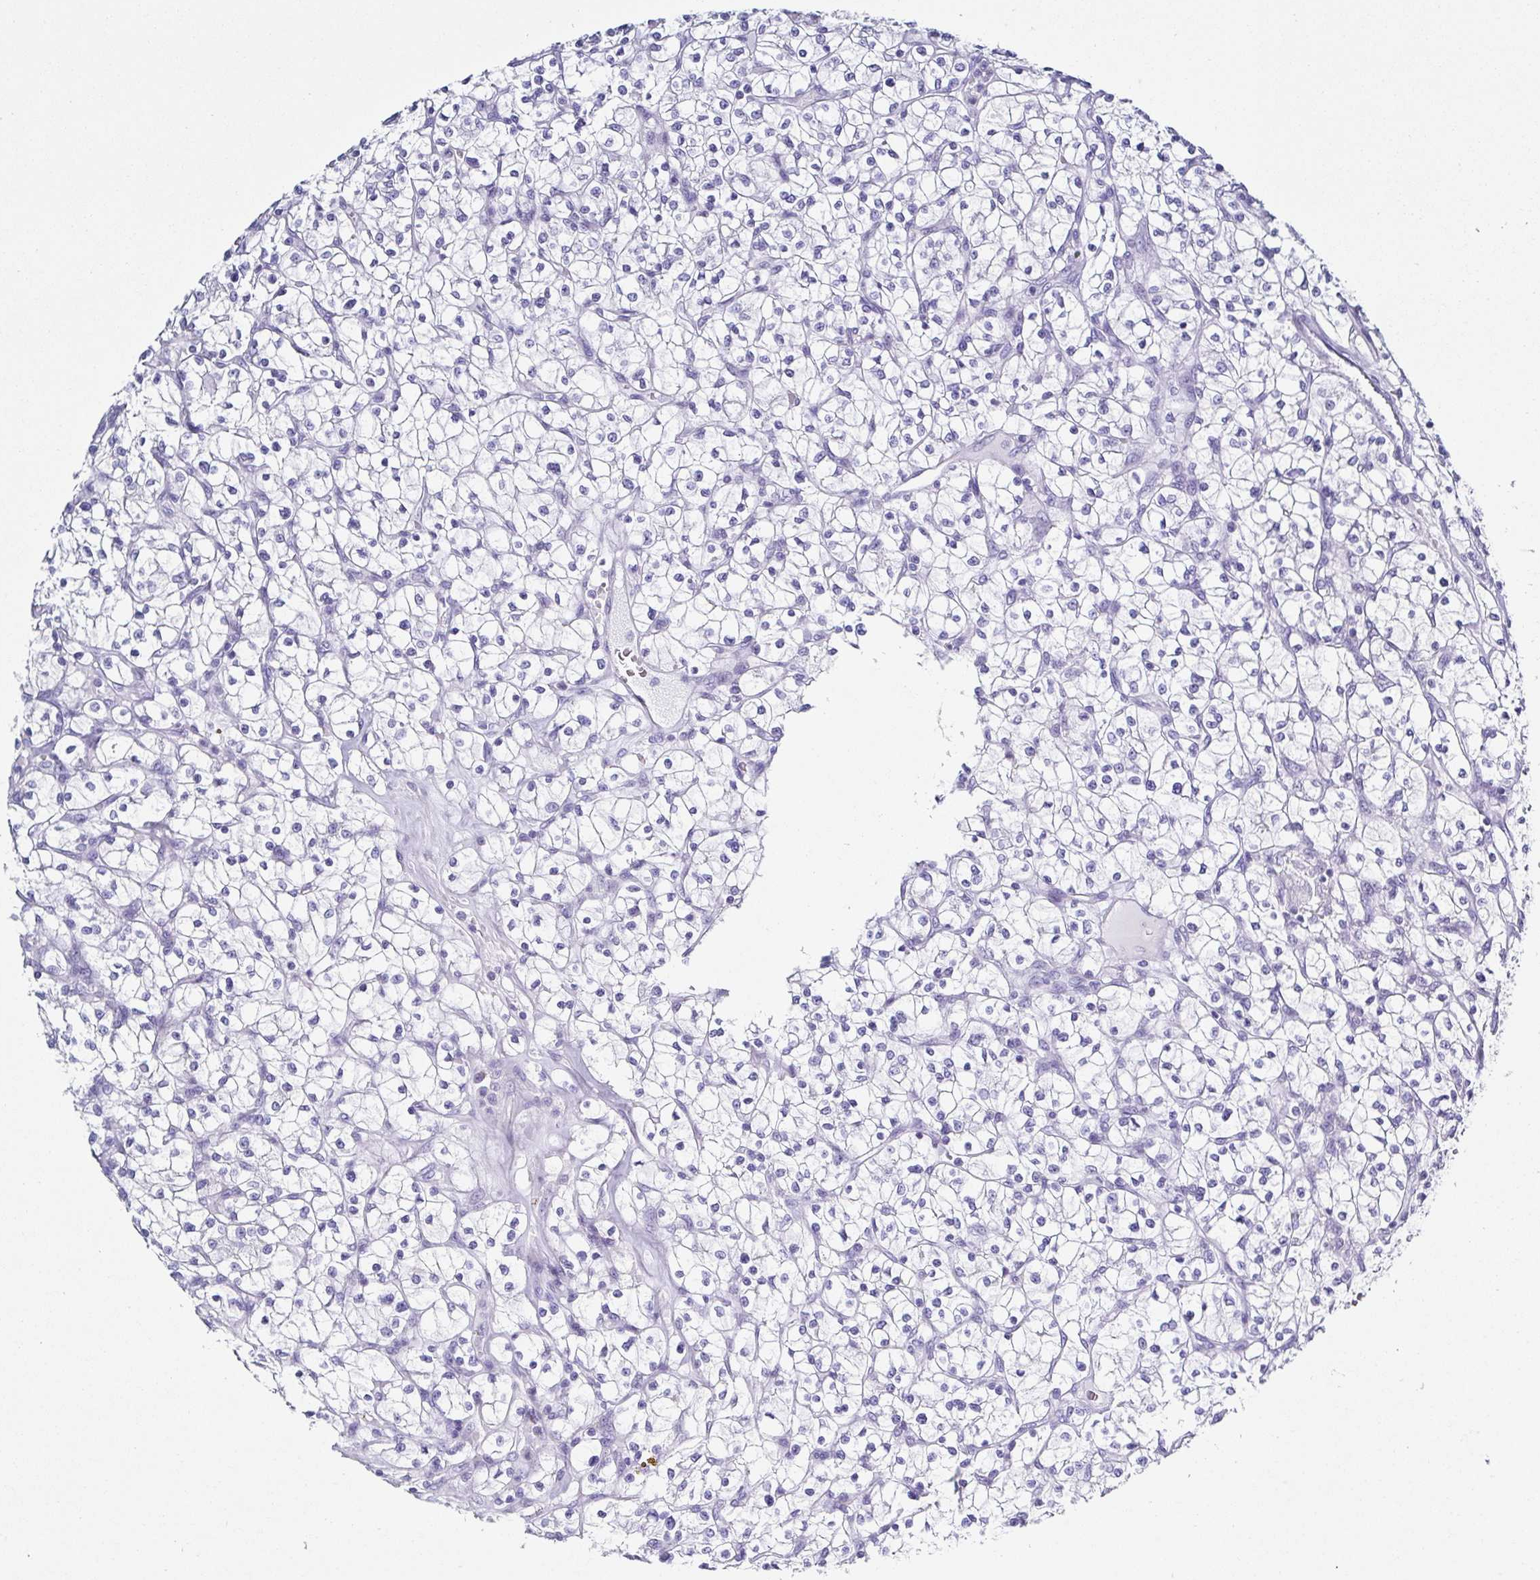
{"staining": {"intensity": "negative", "quantity": "none", "location": "none"}, "tissue": "renal cancer", "cell_type": "Tumor cells", "image_type": "cancer", "snomed": [{"axis": "morphology", "description": "Adenocarcinoma, NOS"}, {"axis": "topography", "description": "Kidney"}], "caption": "Immunohistochemistry (IHC) photomicrograph of human renal cancer (adenocarcinoma) stained for a protein (brown), which exhibits no expression in tumor cells.", "gene": "TNNT2", "patient": {"sex": "female", "age": 64}}